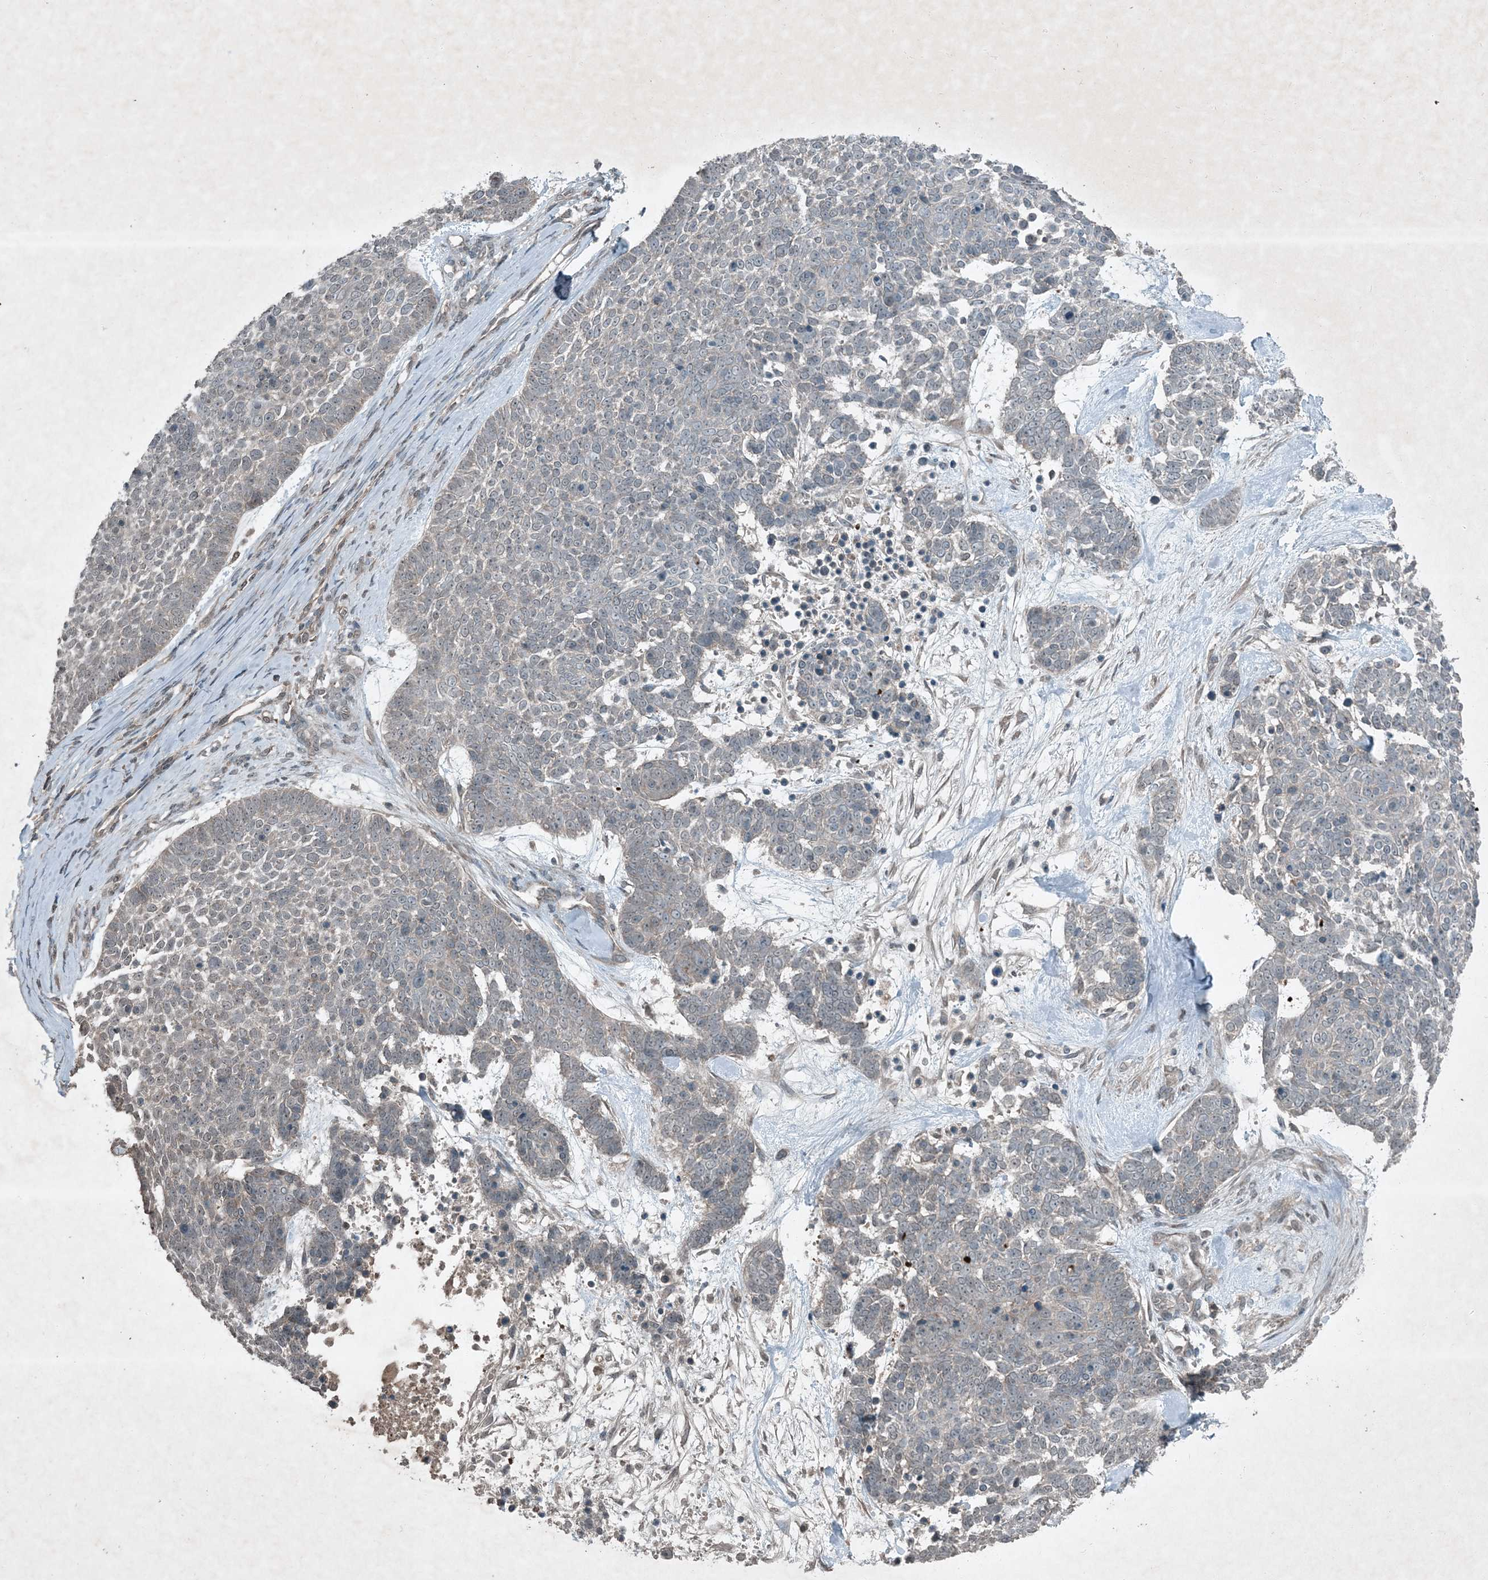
{"staining": {"intensity": "negative", "quantity": "none", "location": "none"}, "tissue": "skin cancer", "cell_type": "Tumor cells", "image_type": "cancer", "snomed": [{"axis": "morphology", "description": "Basal cell carcinoma"}, {"axis": "topography", "description": "Skin"}], "caption": "This is an immunohistochemistry (IHC) photomicrograph of human skin cancer. There is no positivity in tumor cells.", "gene": "MDN1", "patient": {"sex": "female", "age": 81}}